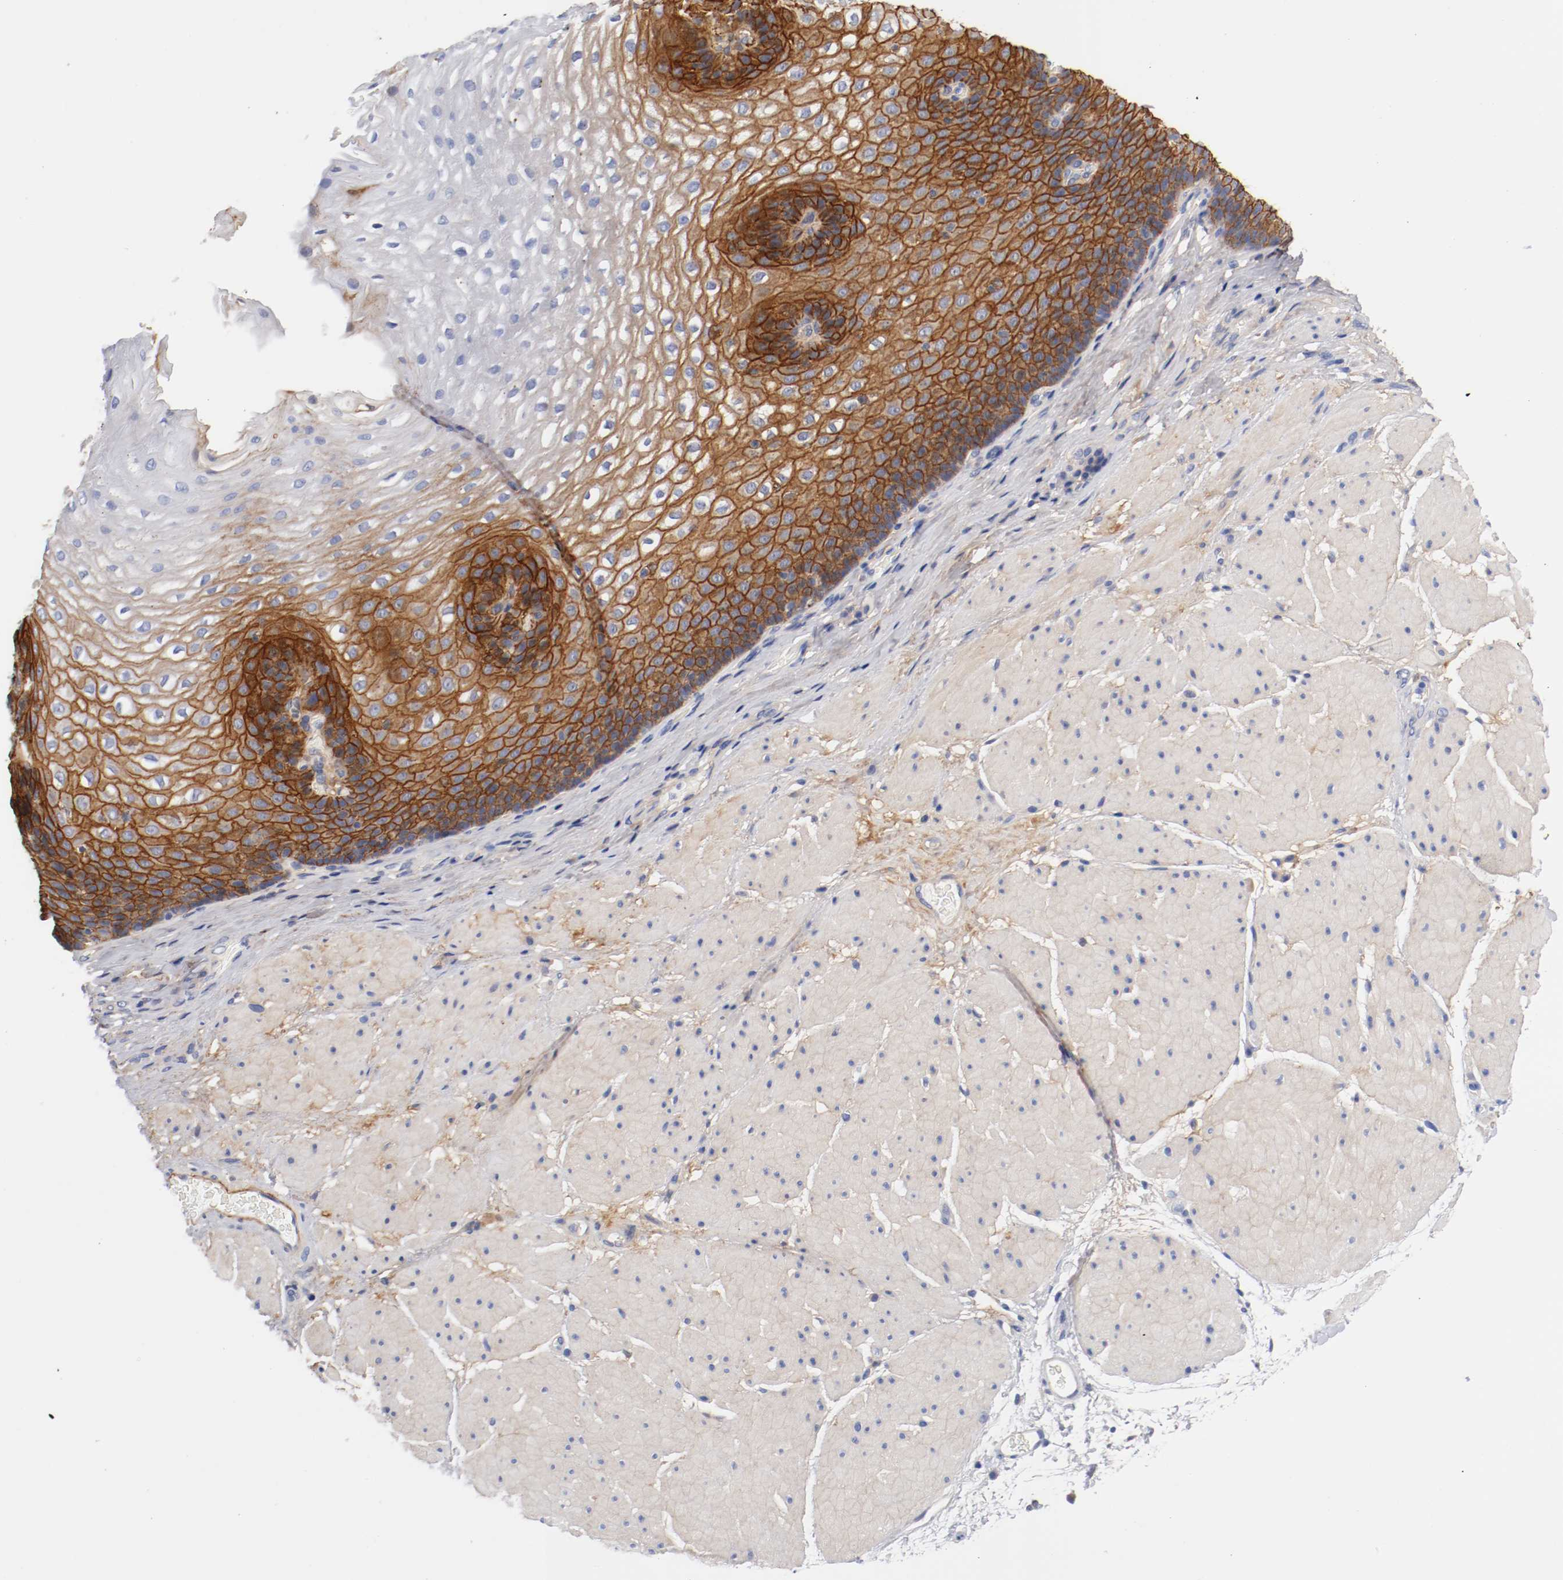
{"staining": {"intensity": "strong", "quantity": "25%-75%", "location": "cytoplasmic/membranous"}, "tissue": "esophagus", "cell_type": "Squamous epithelial cells", "image_type": "normal", "snomed": [{"axis": "morphology", "description": "Normal tissue, NOS"}, {"axis": "topography", "description": "Esophagus"}], "caption": "IHC (DAB (3,3'-diaminobenzidine)) staining of normal human esophagus displays strong cytoplasmic/membranous protein expression in approximately 25%-75% of squamous epithelial cells. (DAB (3,3'-diaminobenzidine) IHC with brightfield microscopy, high magnification).", "gene": "FGFBP1", "patient": {"sex": "male", "age": 48}}